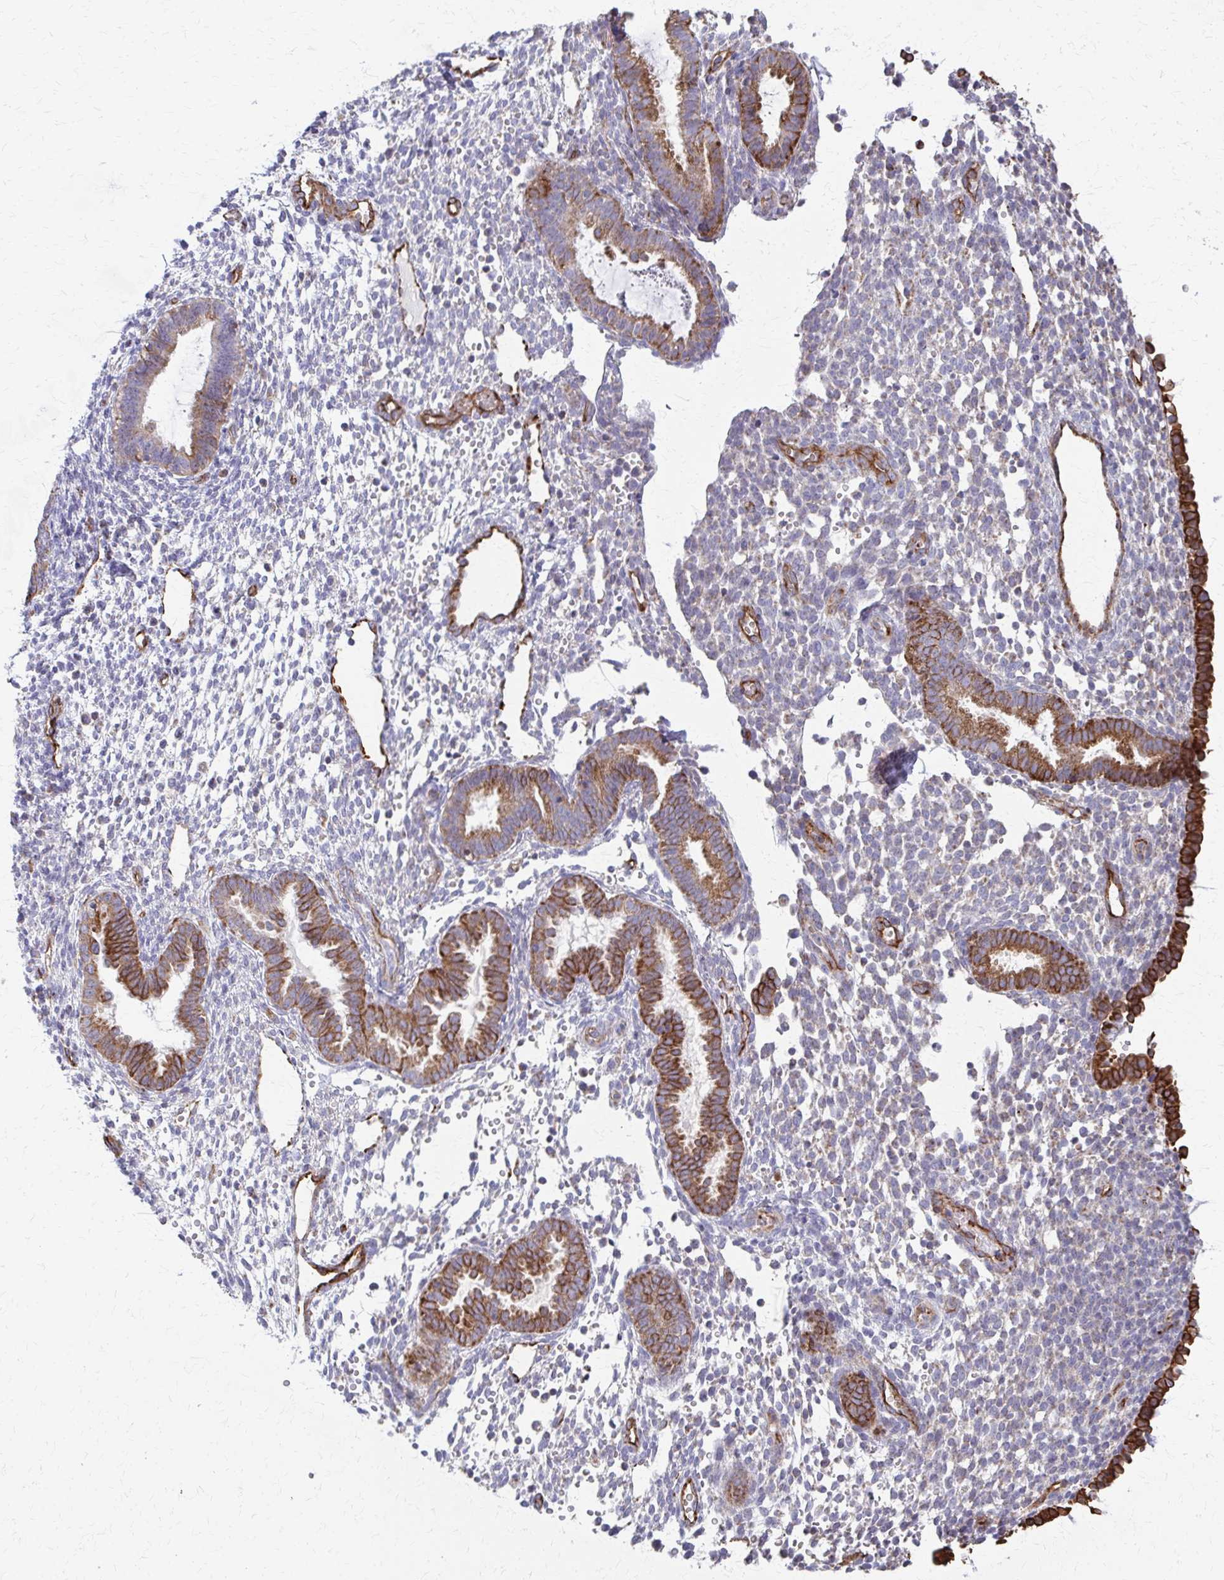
{"staining": {"intensity": "negative", "quantity": "none", "location": "none"}, "tissue": "endometrium", "cell_type": "Cells in endometrial stroma", "image_type": "normal", "snomed": [{"axis": "morphology", "description": "Normal tissue, NOS"}, {"axis": "topography", "description": "Endometrium"}], "caption": "The micrograph displays no significant expression in cells in endometrial stroma of endometrium. (Brightfield microscopy of DAB immunohistochemistry (IHC) at high magnification).", "gene": "FAHD1", "patient": {"sex": "female", "age": 36}}